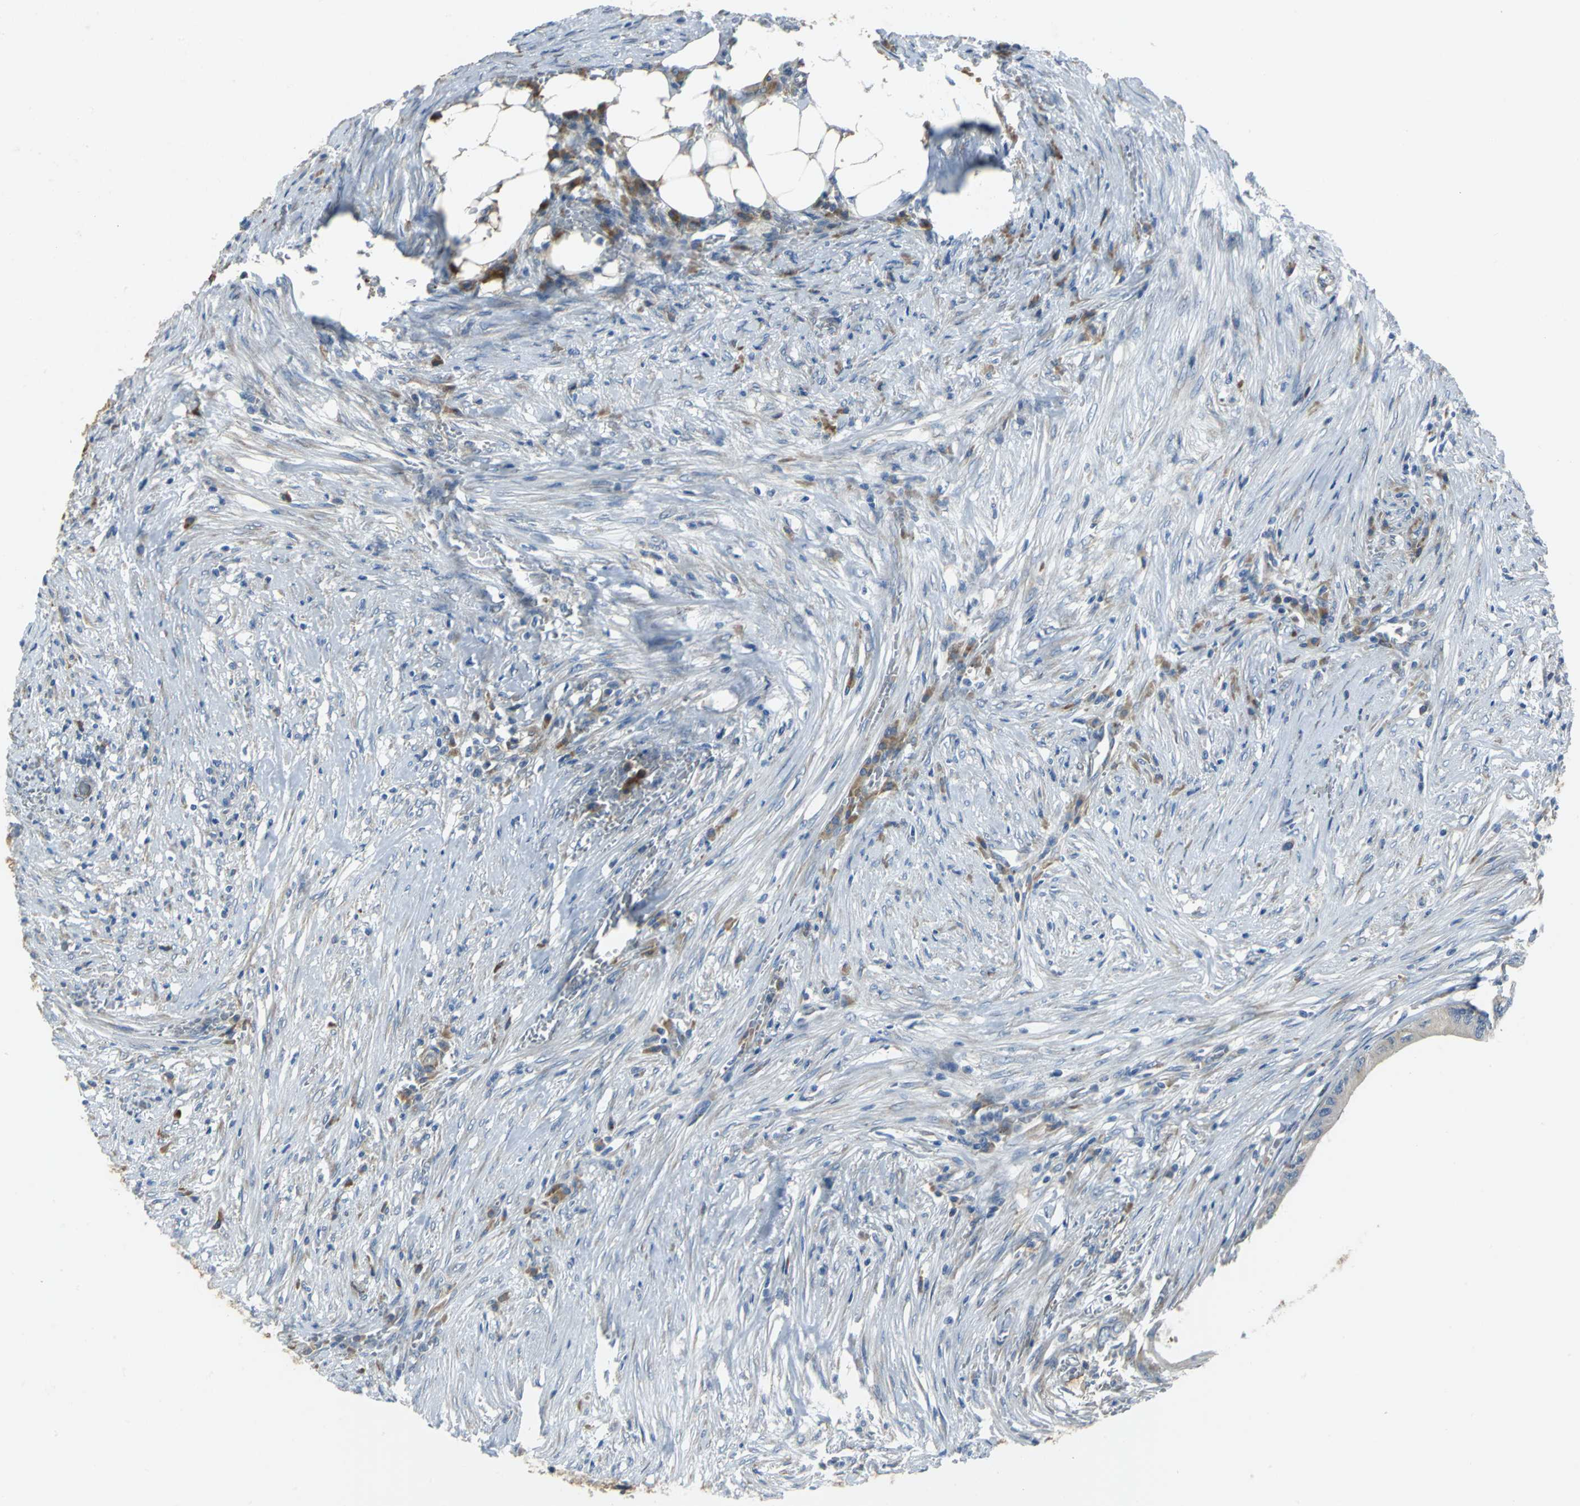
{"staining": {"intensity": "negative", "quantity": "none", "location": "none"}, "tissue": "colorectal cancer", "cell_type": "Tumor cells", "image_type": "cancer", "snomed": [{"axis": "morphology", "description": "Adenocarcinoma, NOS"}, {"axis": "topography", "description": "Colon"}], "caption": "Immunohistochemistry of colorectal cancer reveals no expression in tumor cells.", "gene": "EIF5A", "patient": {"sex": "male", "age": 71}}